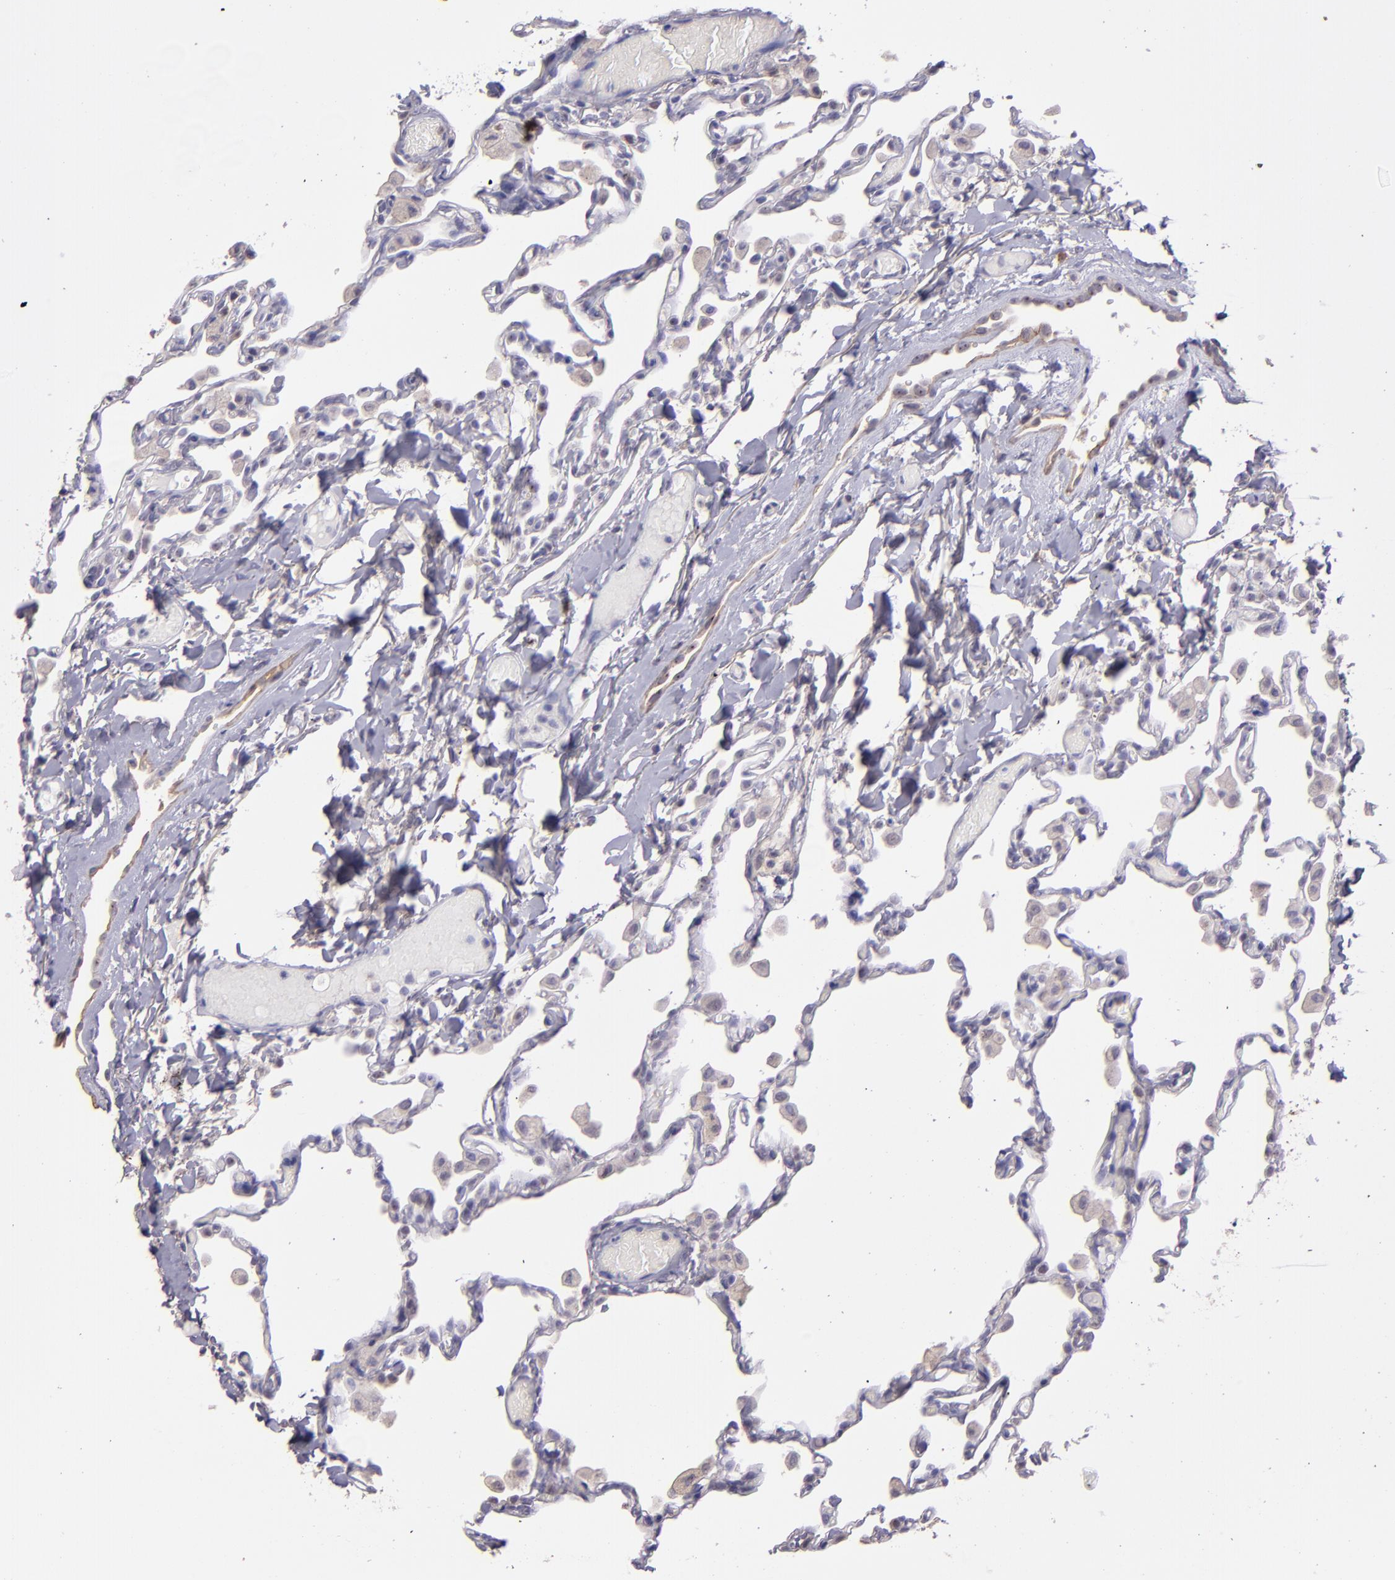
{"staining": {"intensity": "weak", "quantity": "<25%", "location": "cytoplasmic/membranous"}, "tissue": "lung", "cell_type": "Alveolar cells", "image_type": "normal", "snomed": [{"axis": "morphology", "description": "Normal tissue, NOS"}, {"axis": "topography", "description": "Lung"}], "caption": "Protein analysis of unremarkable lung reveals no significant staining in alveolar cells. Brightfield microscopy of IHC stained with DAB (brown) and hematoxylin (blue), captured at high magnification.", "gene": "PAPPA", "patient": {"sex": "female", "age": 49}}